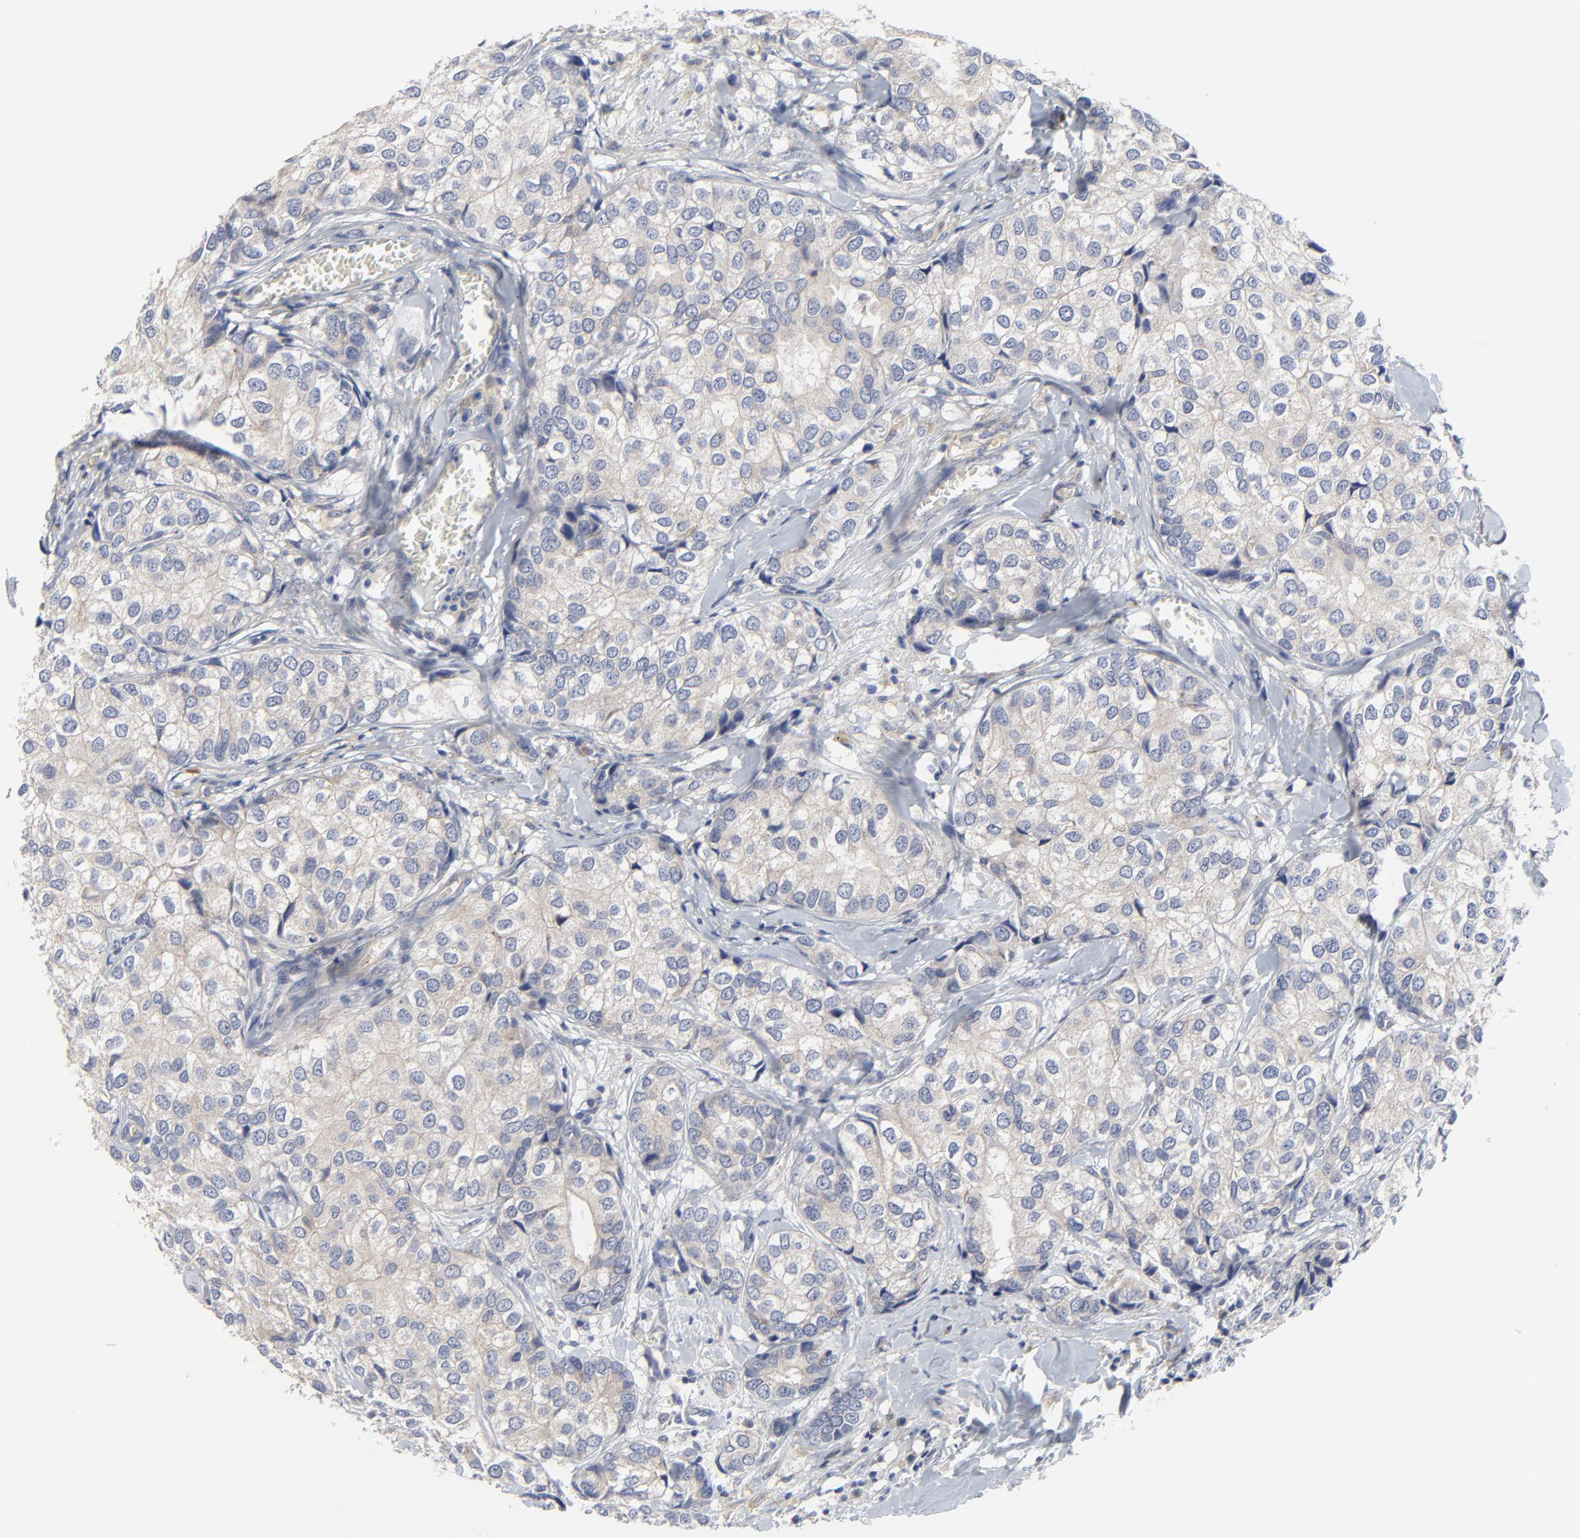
{"staining": {"intensity": "negative", "quantity": "none", "location": "none"}, "tissue": "breast cancer", "cell_type": "Tumor cells", "image_type": "cancer", "snomed": [{"axis": "morphology", "description": "Duct carcinoma"}, {"axis": "topography", "description": "Breast"}], "caption": "IHC micrograph of neoplastic tissue: human breast cancer (invasive ductal carcinoma) stained with DAB (3,3'-diaminobenzidine) displays no significant protein expression in tumor cells.", "gene": "DHRSX", "patient": {"sex": "female", "age": 68}}